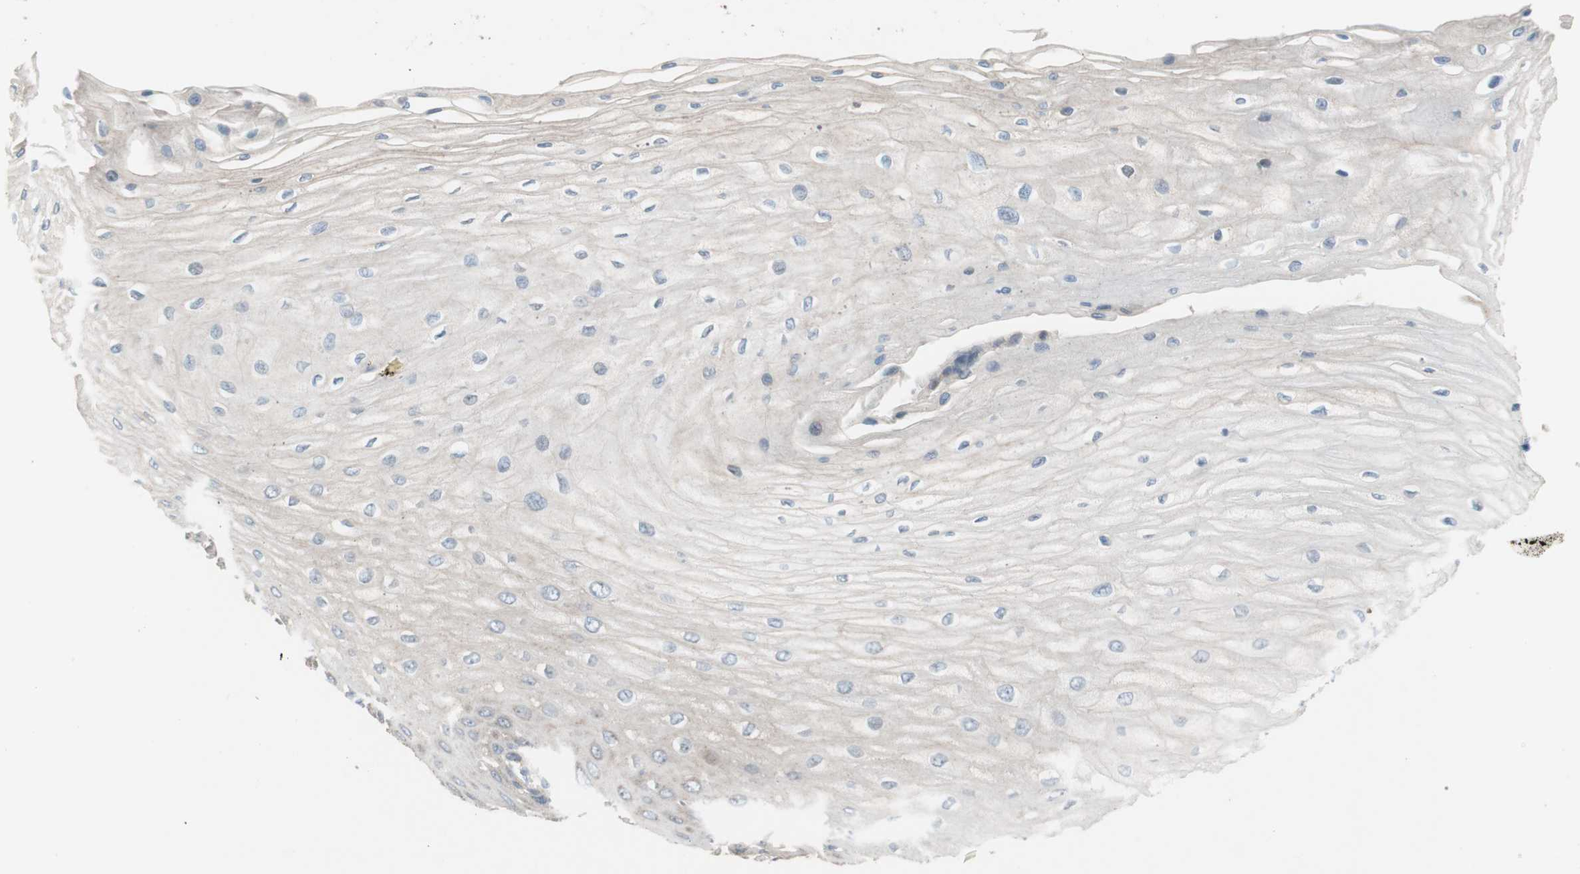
{"staining": {"intensity": "negative", "quantity": "none", "location": "none"}, "tissue": "esophagus", "cell_type": "Squamous epithelial cells", "image_type": "normal", "snomed": [{"axis": "morphology", "description": "Normal tissue, NOS"}, {"axis": "morphology", "description": "Squamous cell carcinoma, NOS"}, {"axis": "topography", "description": "Esophagus"}], "caption": "DAB immunohistochemical staining of benign esophagus demonstrates no significant staining in squamous epithelial cells. Brightfield microscopy of immunohistochemistry stained with DAB (3,3'-diaminobenzidine) (brown) and hematoxylin (blue), captured at high magnification.", "gene": "PDZK1", "patient": {"sex": "male", "age": 65}}